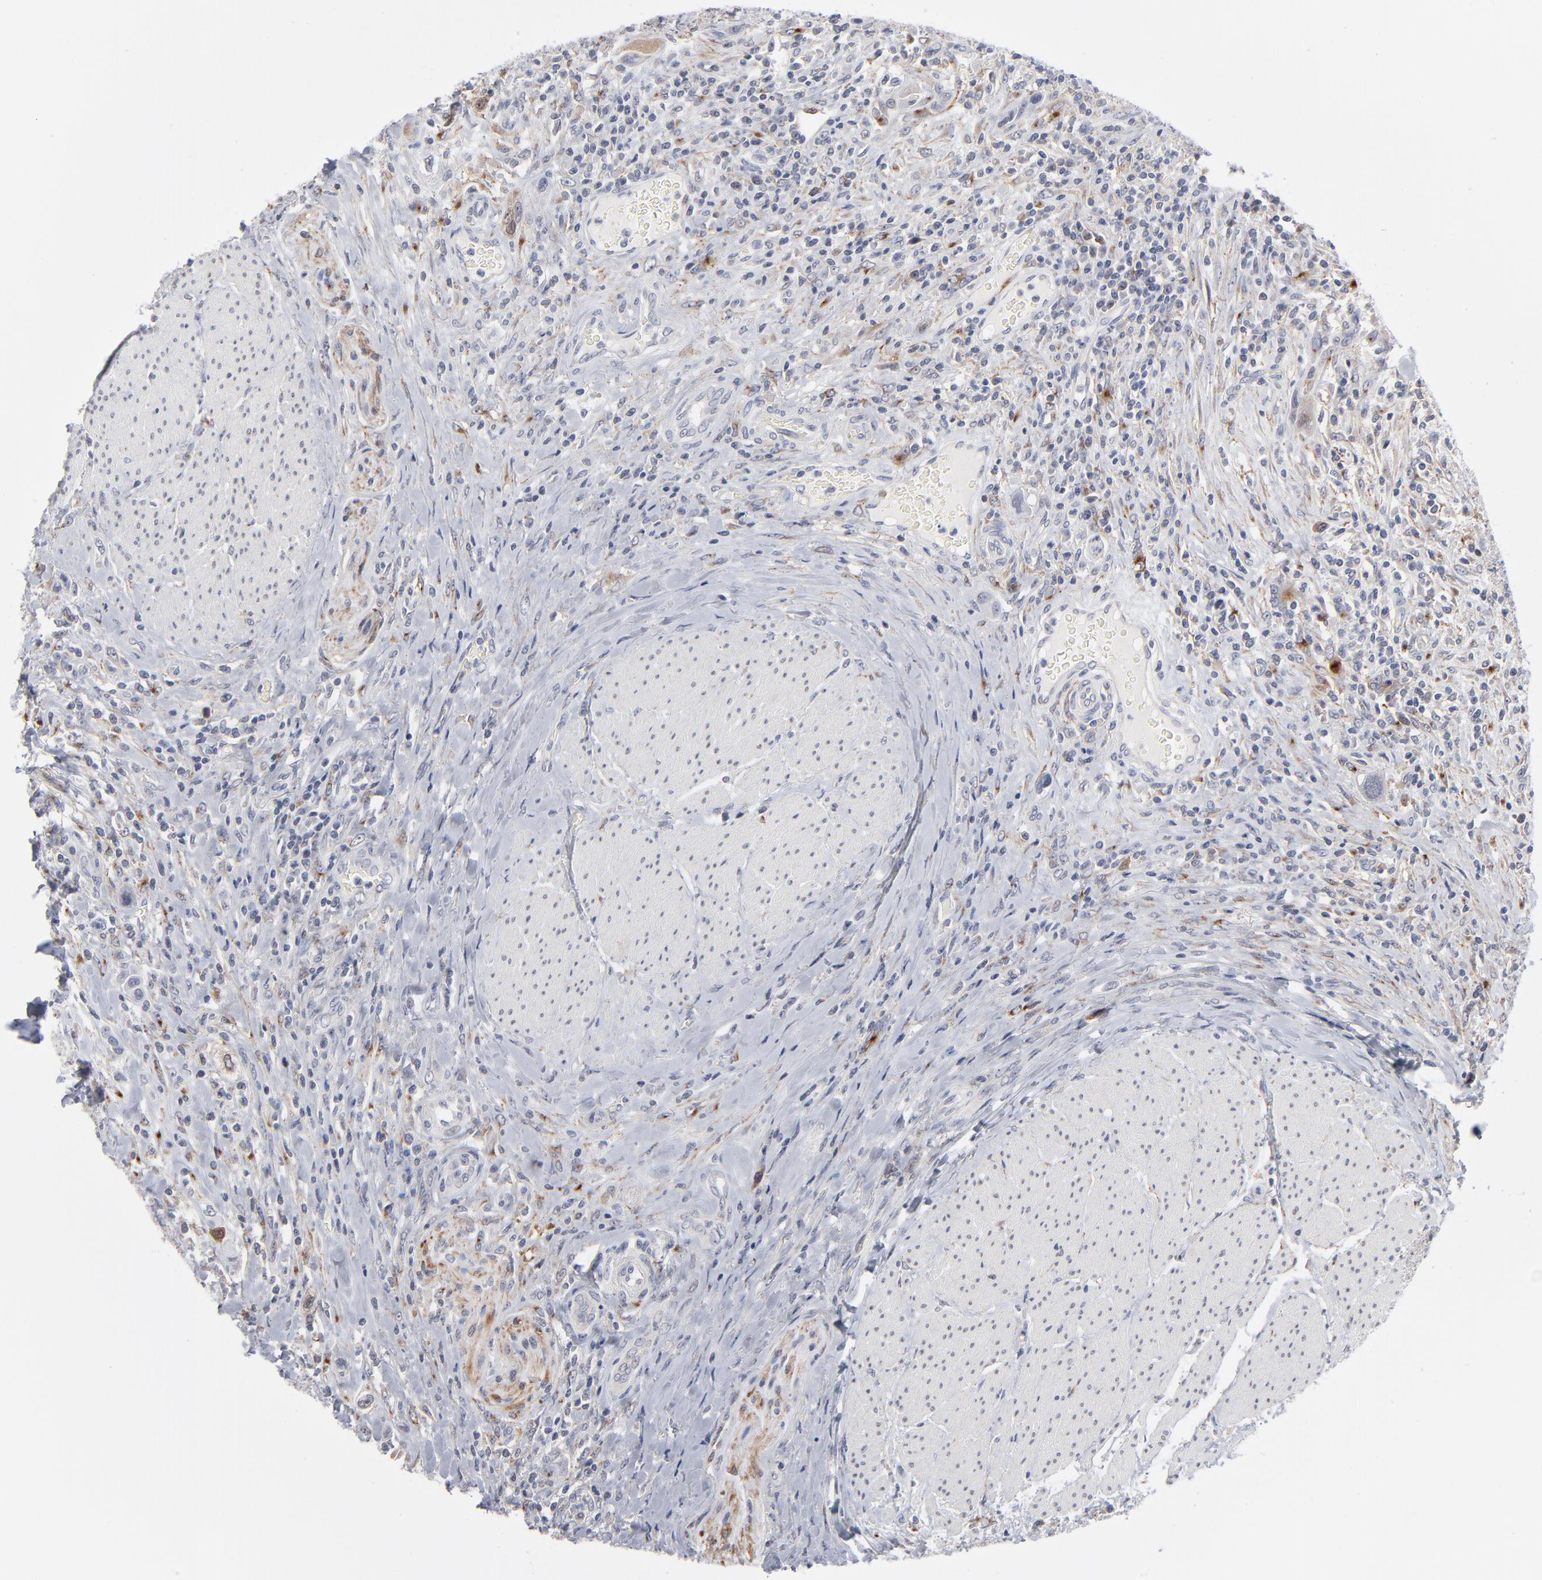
{"staining": {"intensity": "moderate", "quantity": "<25%", "location": "cytoplasmic/membranous"}, "tissue": "urothelial cancer", "cell_type": "Tumor cells", "image_type": "cancer", "snomed": [{"axis": "morphology", "description": "Urothelial carcinoma, High grade"}, {"axis": "topography", "description": "Urinary bladder"}], "caption": "An immunohistochemistry micrograph of tumor tissue is shown. Protein staining in brown labels moderate cytoplasmic/membranous positivity in urothelial cancer within tumor cells. The staining is performed using DAB (3,3'-diaminobenzidine) brown chromogen to label protein expression. The nuclei are counter-stained blue using hematoxylin.", "gene": "AURKA", "patient": {"sex": "male", "age": 50}}